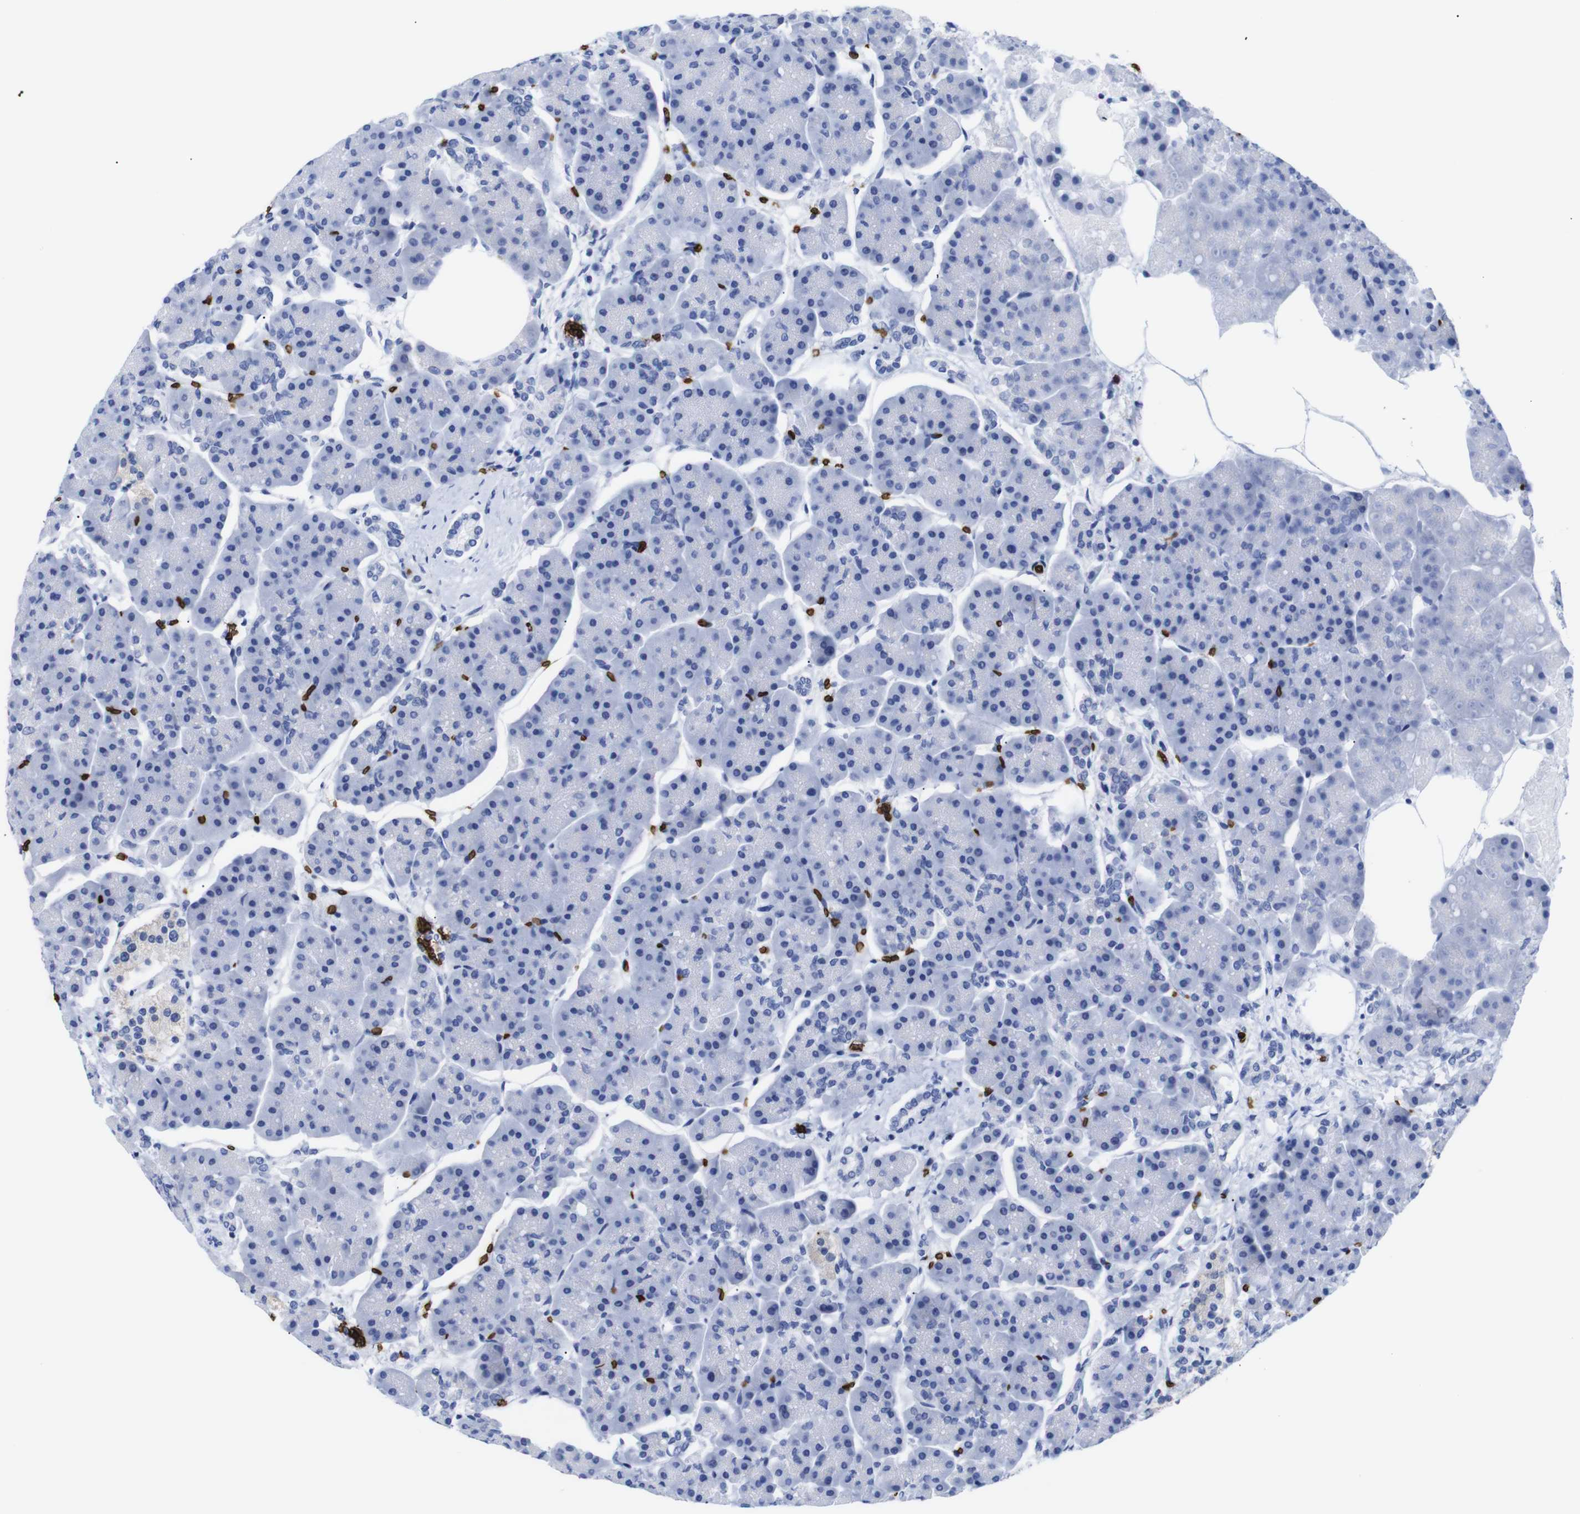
{"staining": {"intensity": "negative", "quantity": "none", "location": "none"}, "tissue": "pancreas", "cell_type": "Exocrine glandular cells", "image_type": "normal", "snomed": [{"axis": "morphology", "description": "Normal tissue, NOS"}, {"axis": "topography", "description": "Pancreas"}], "caption": "Exocrine glandular cells are negative for brown protein staining in unremarkable pancreas. (Brightfield microscopy of DAB (3,3'-diaminobenzidine) immunohistochemistry (IHC) at high magnification).", "gene": "S1PR2", "patient": {"sex": "female", "age": 70}}